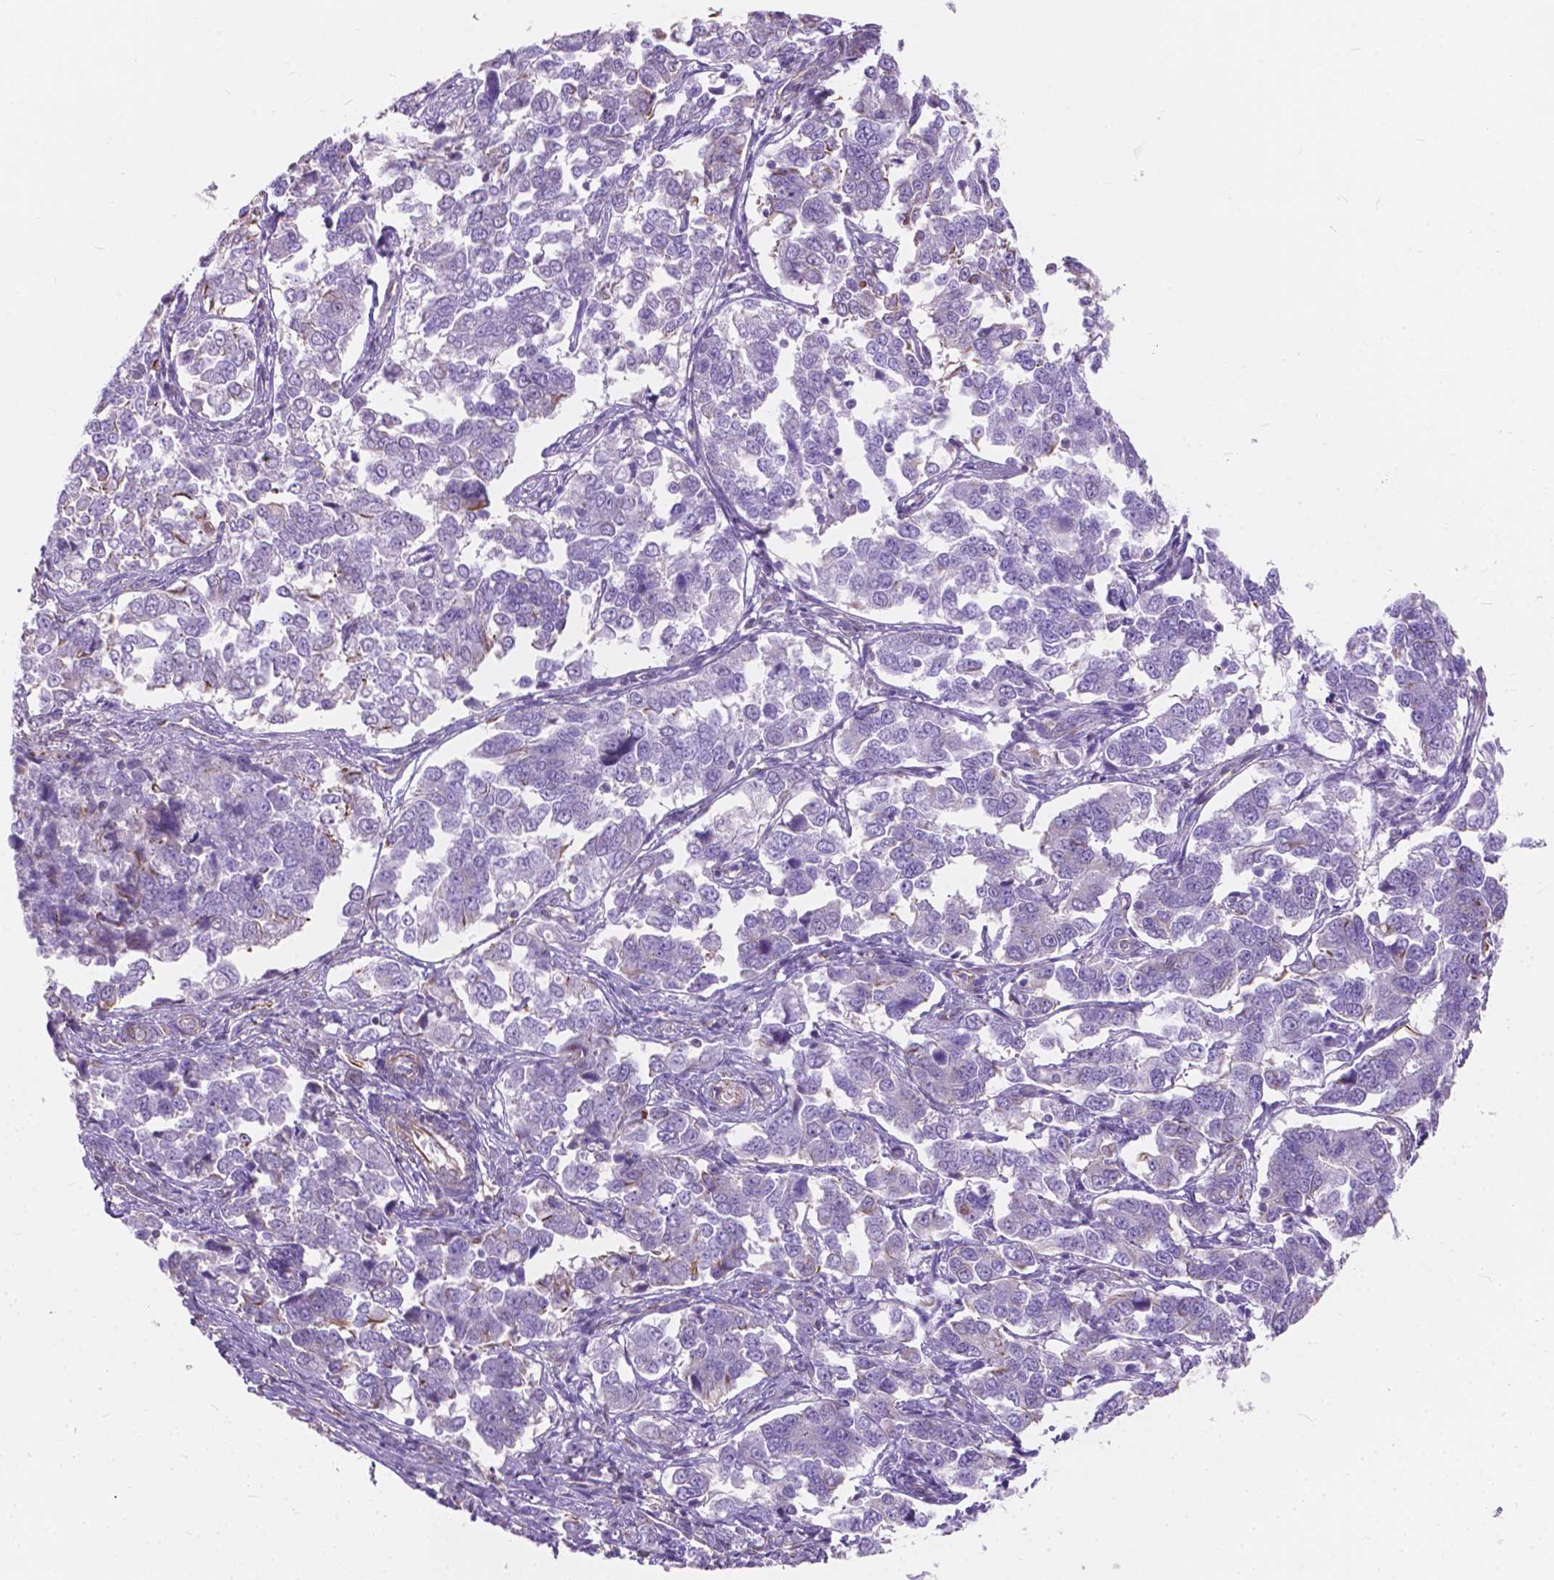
{"staining": {"intensity": "negative", "quantity": "none", "location": "none"}, "tissue": "endometrial cancer", "cell_type": "Tumor cells", "image_type": "cancer", "snomed": [{"axis": "morphology", "description": "Adenocarcinoma, NOS"}, {"axis": "topography", "description": "Endometrium"}], "caption": "Immunohistochemistry (IHC) histopathology image of human endometrial cancer stained for a protein (brown), which demonstrates no staining in tumor cells.", "gene": "AMOT", "patient": {"sex": "female", "age": 43}}